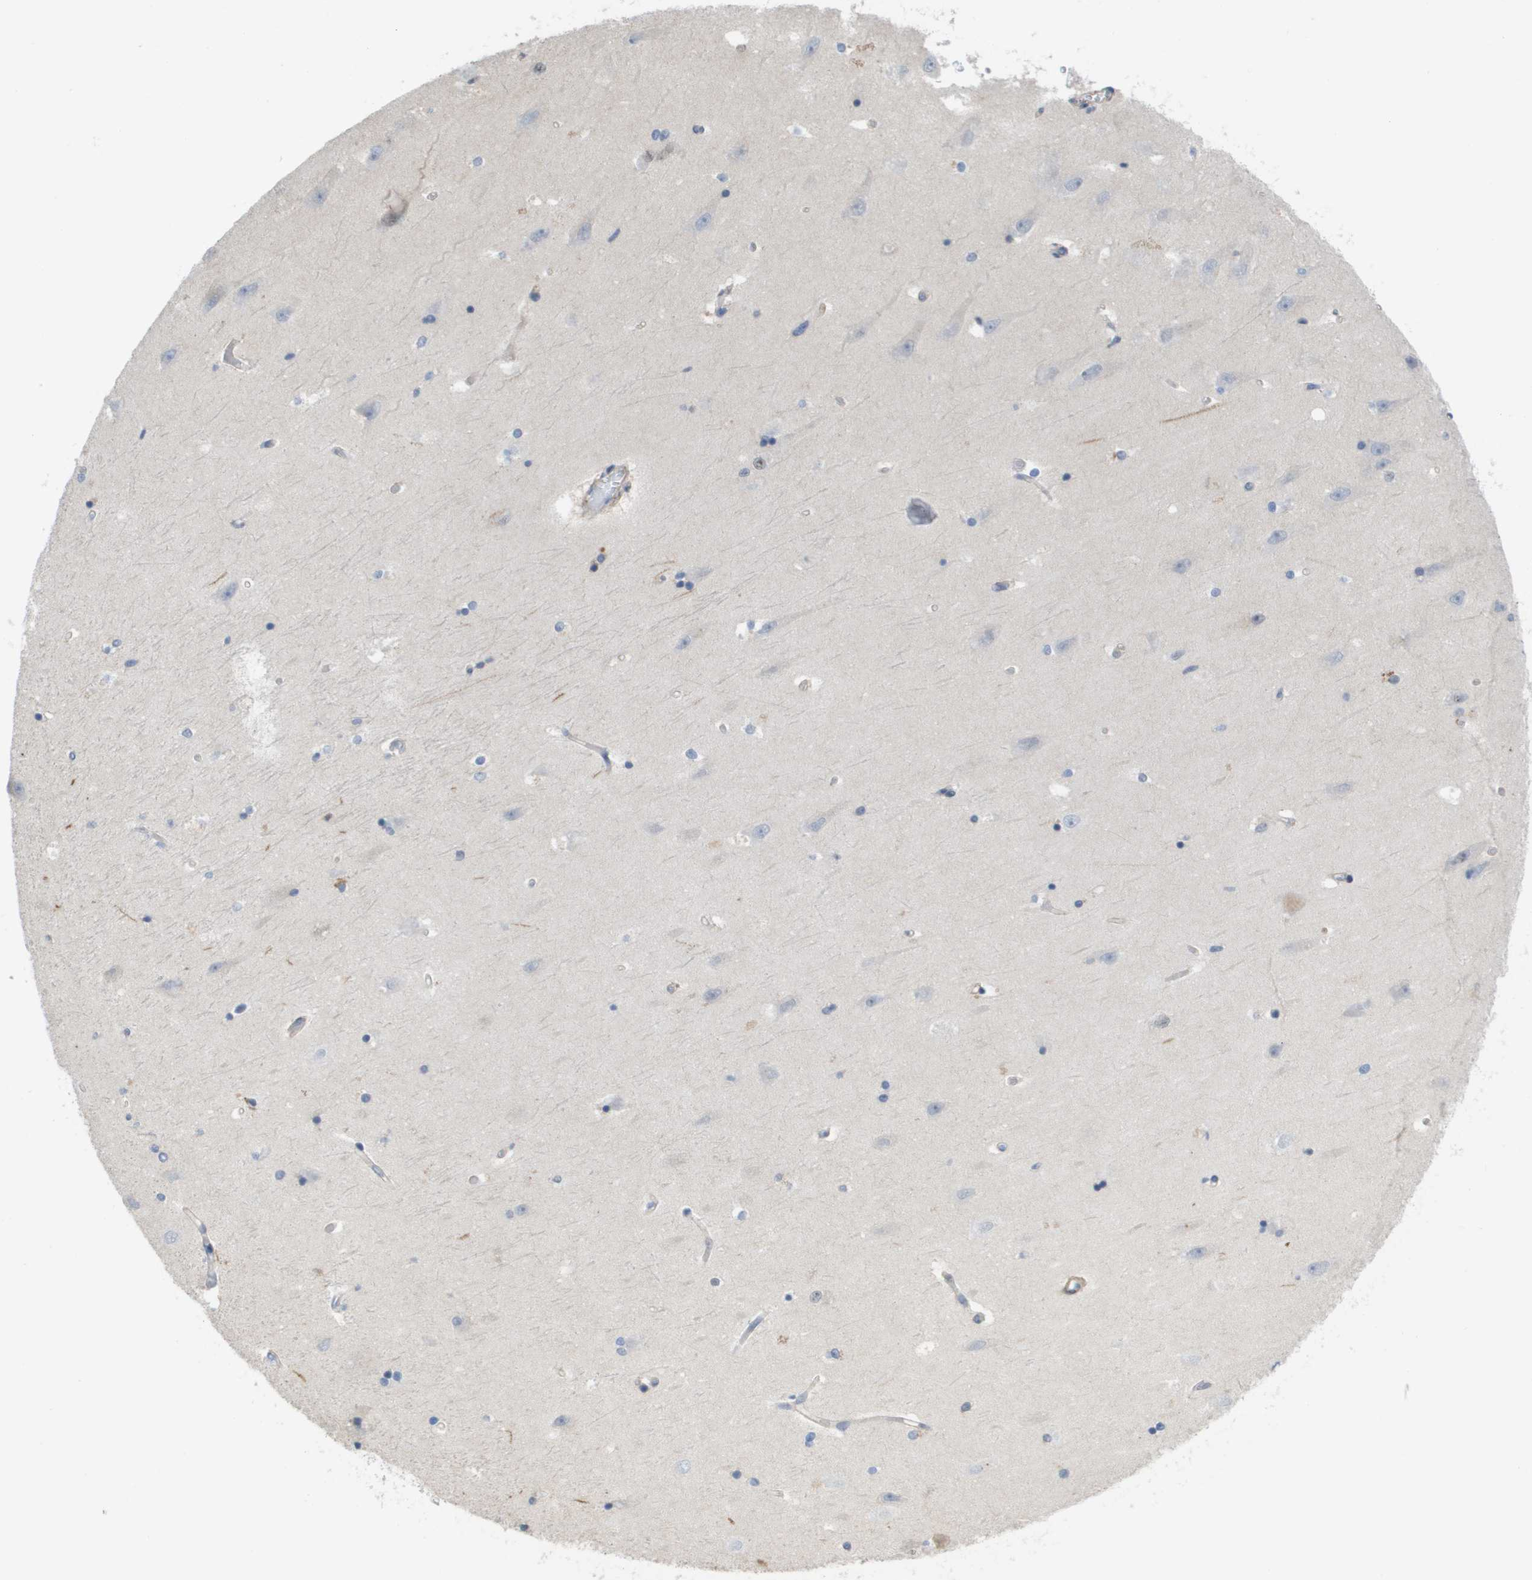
{"staining": {"intensity": "weak", "quantity": "<25%", "location": "nuclear"}, "tissue": "hippocampus", "cell_type": "Glial cells", "image_type": "normal", "snomed": [{"axis": "morphology", "description": "Normal tissue, NOS"}, {"axis": "topography", "description": "Hippocampus"}], "caption": "High power microscopy image of an immunohistochemistry histopathology image of normal hippocampus, revealing no significant positivity in glial cells.", "gene": "RNF112", "patient": {"sex": "male", "age": 45}}